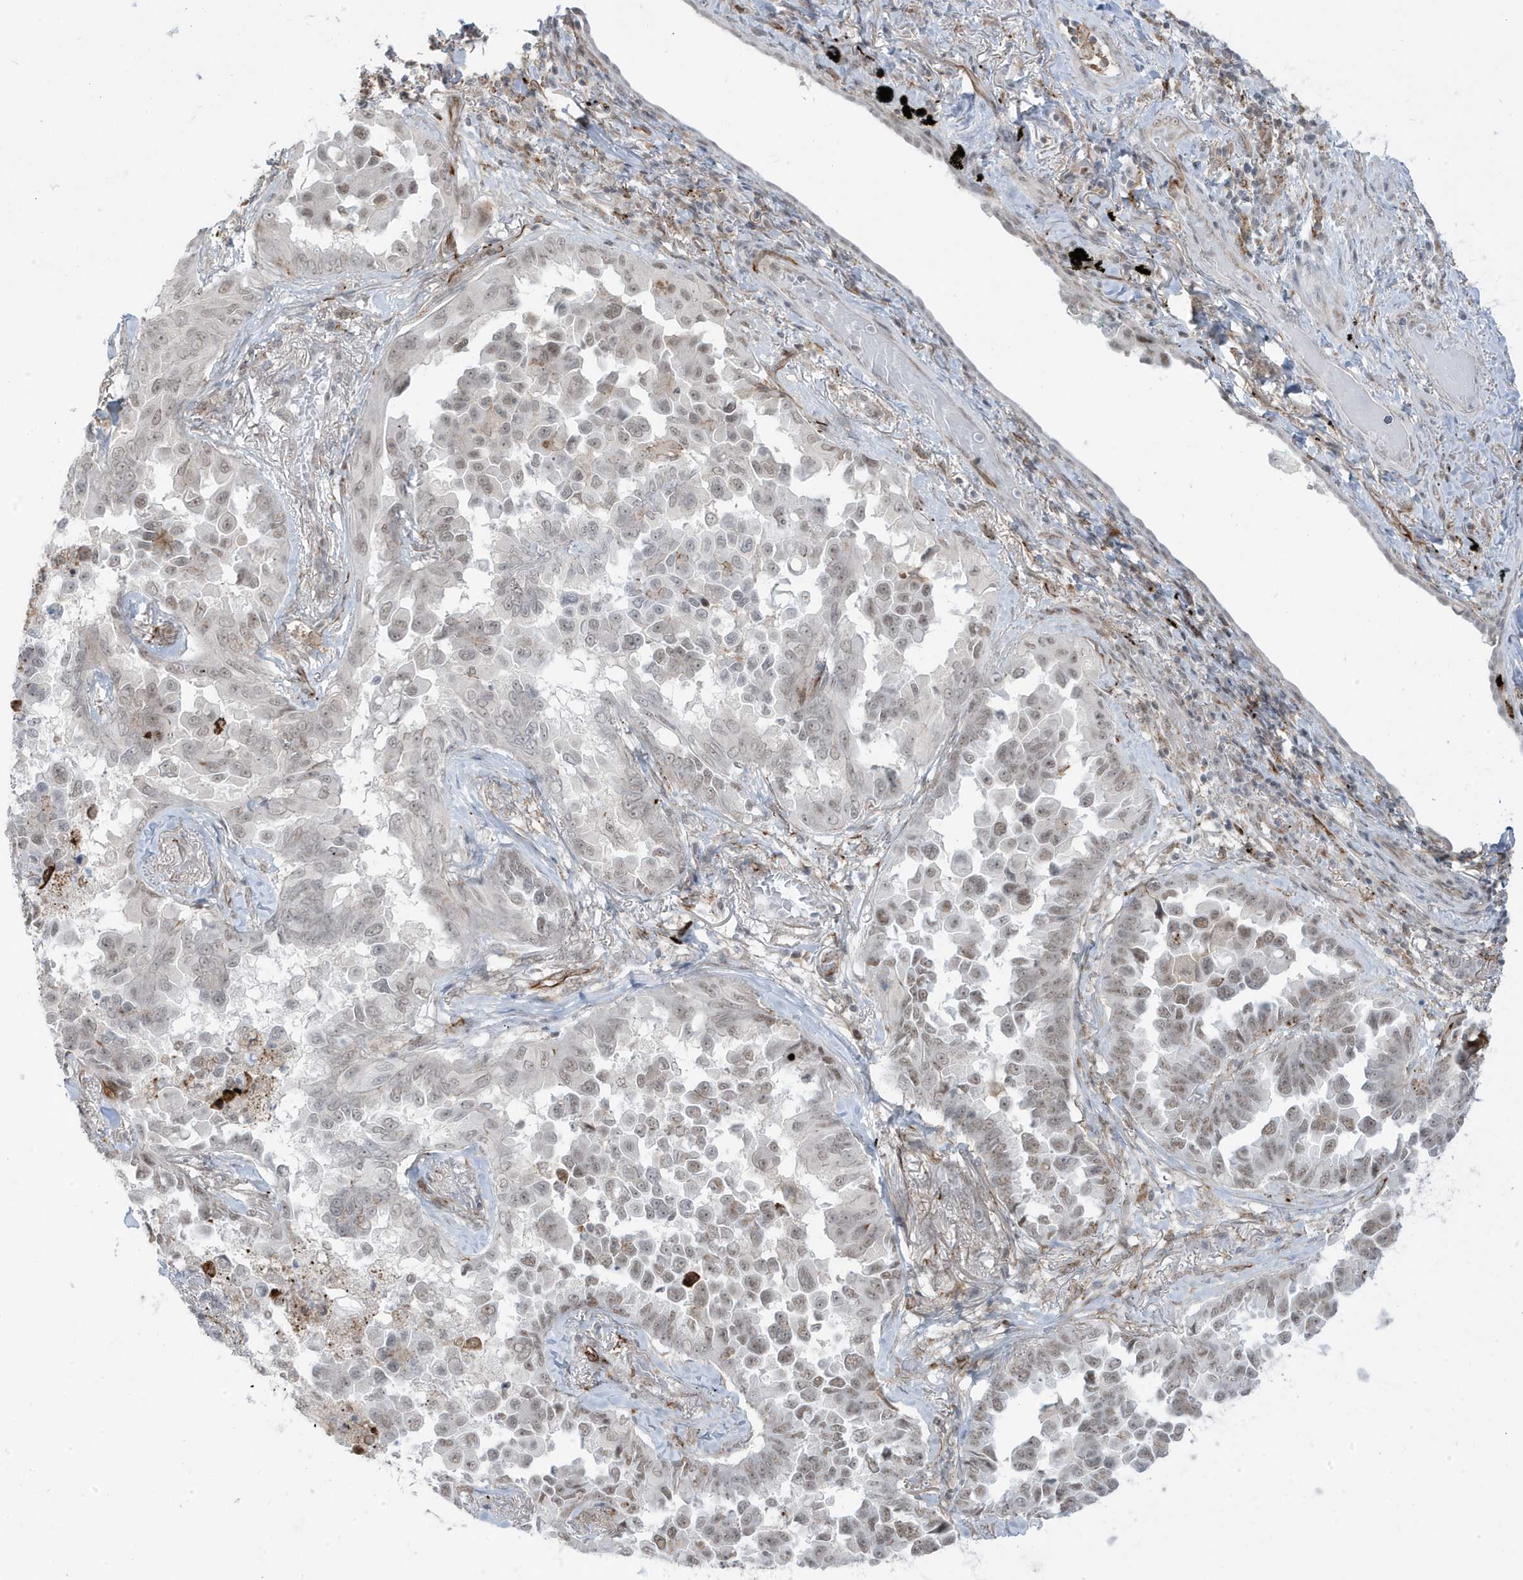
{"staining": {"intensity": "moderate", "quantity": "25%-75%", "location": "nuclear"}, "tissue": "lung cancer", "cell_type": "Tumor cells", "image_type": "cancer", "snomed": [{"axis": "morphology", "description": "Adenocarcinoma, NOS"}, {"axis": "topography", "description": "Lung"}], "caption": "Immunohistochemical staining of lung adenocarcinoma exhibits medium levels of moderate nuclear protein positivity in about 25%-75% of tumor cells.", "gene": "ADAMTSL3", "patient": {"sex": "female", "age": 67}}